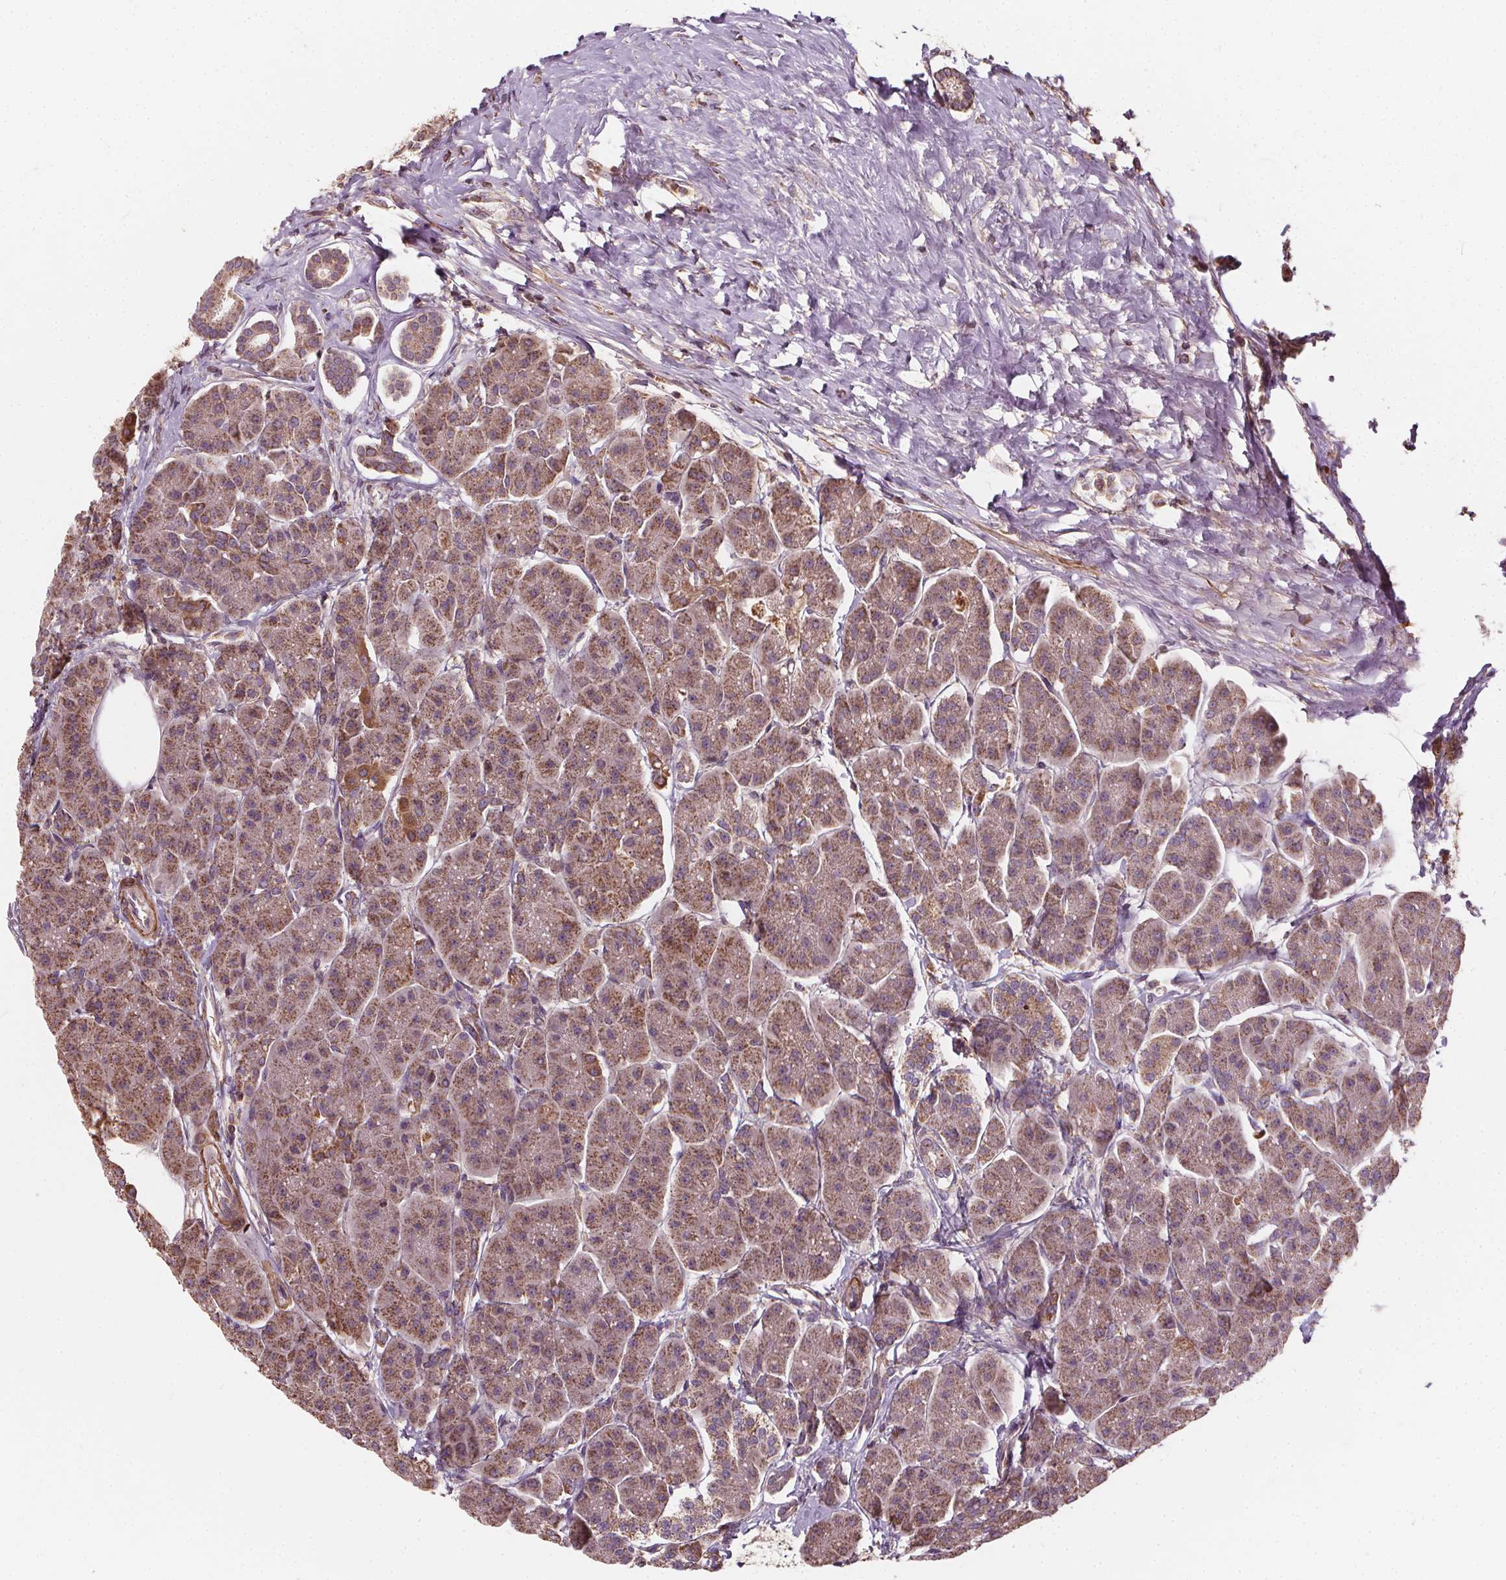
{"staining": {"intensity": "moderate", "quantity": "25%-75%", "location": "cytoplasmic/membranous"}, "tissue": "pancreas", "cell_type": "Exocrine glandular cells", "image_type": "normal", "snomed": [{"axis": "morphology", "description": "Normal tissue, NOS"}, {"axis": "topography", "description": "Adipose tissue"}, {"axis": "topography", "description": "Pancreas"}, {"axis": "topography", "description": "Peripheral nerve tissue"}], "caption": "Immunohistochemistry of unremarkable human pancreas demonstrates medium levels of moderate cytoplasmic/membranous expression in about 25%-75% of exocrine glandular cells. (IHC, brightfield microscopy, high magnification).", "gene": "ORAI2", "patient": {"sex": "female", "age": 58}}